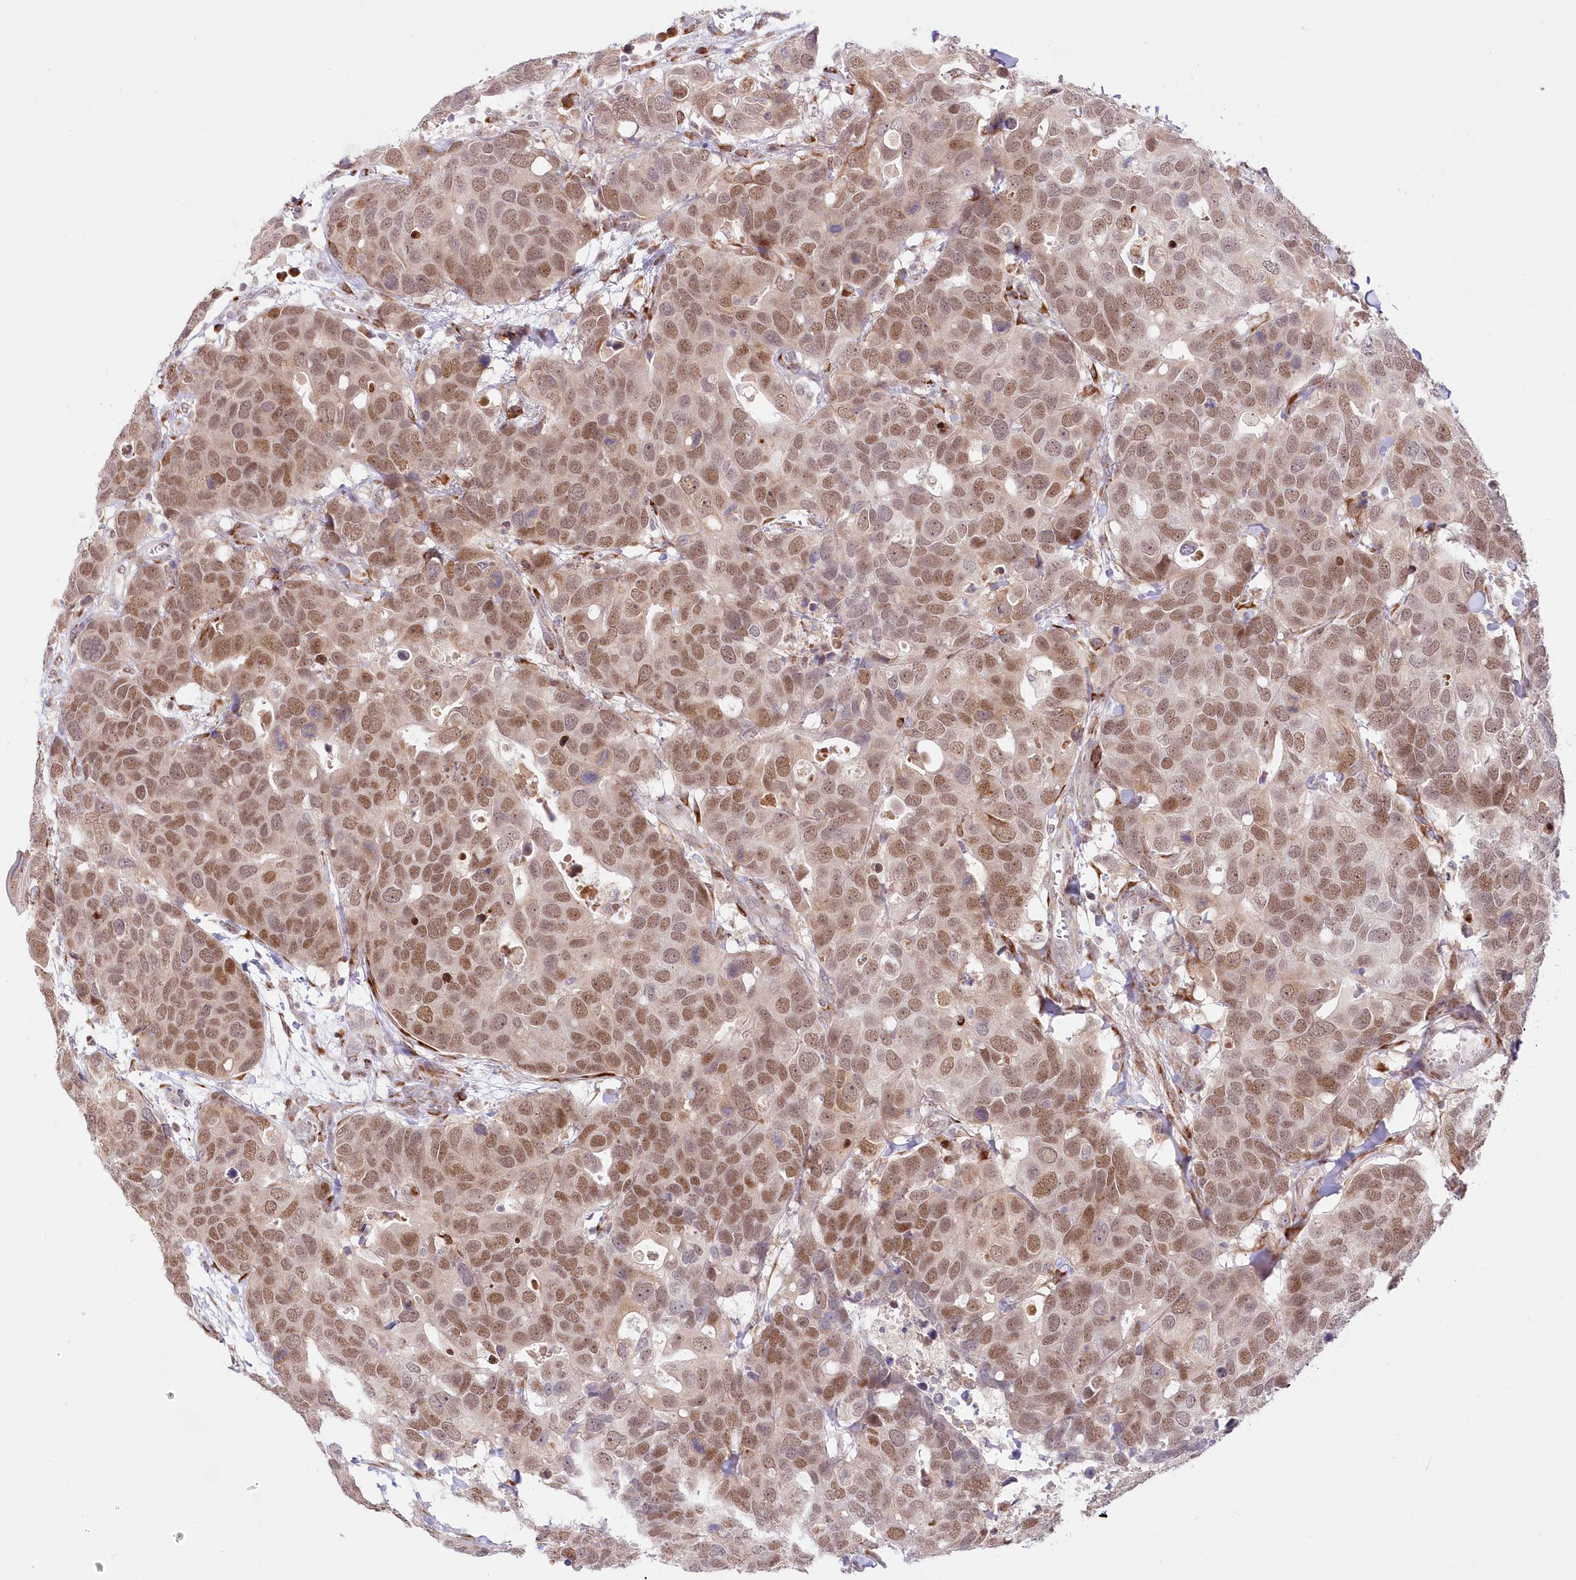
{"staining": {"intensity": "moderate", "quantity": ">75%", "location": "nuclear"}, "tissue": "breast cancer", "cell_type": "Tumor cells", "image_type": "cancer", "snomed": [{"axis": "morphology", "description": "Duct carcinoma"}, {"axis": "topography", "description": "Breast"}], "caption": "Breast cancer stained for a protein shows moderate nuclear positivity in tumor cells. (DAB IHC with brightfield microscopy, high magnification).", "gene": "LDB1", "patient": {"sex": "female", "age": 83}}